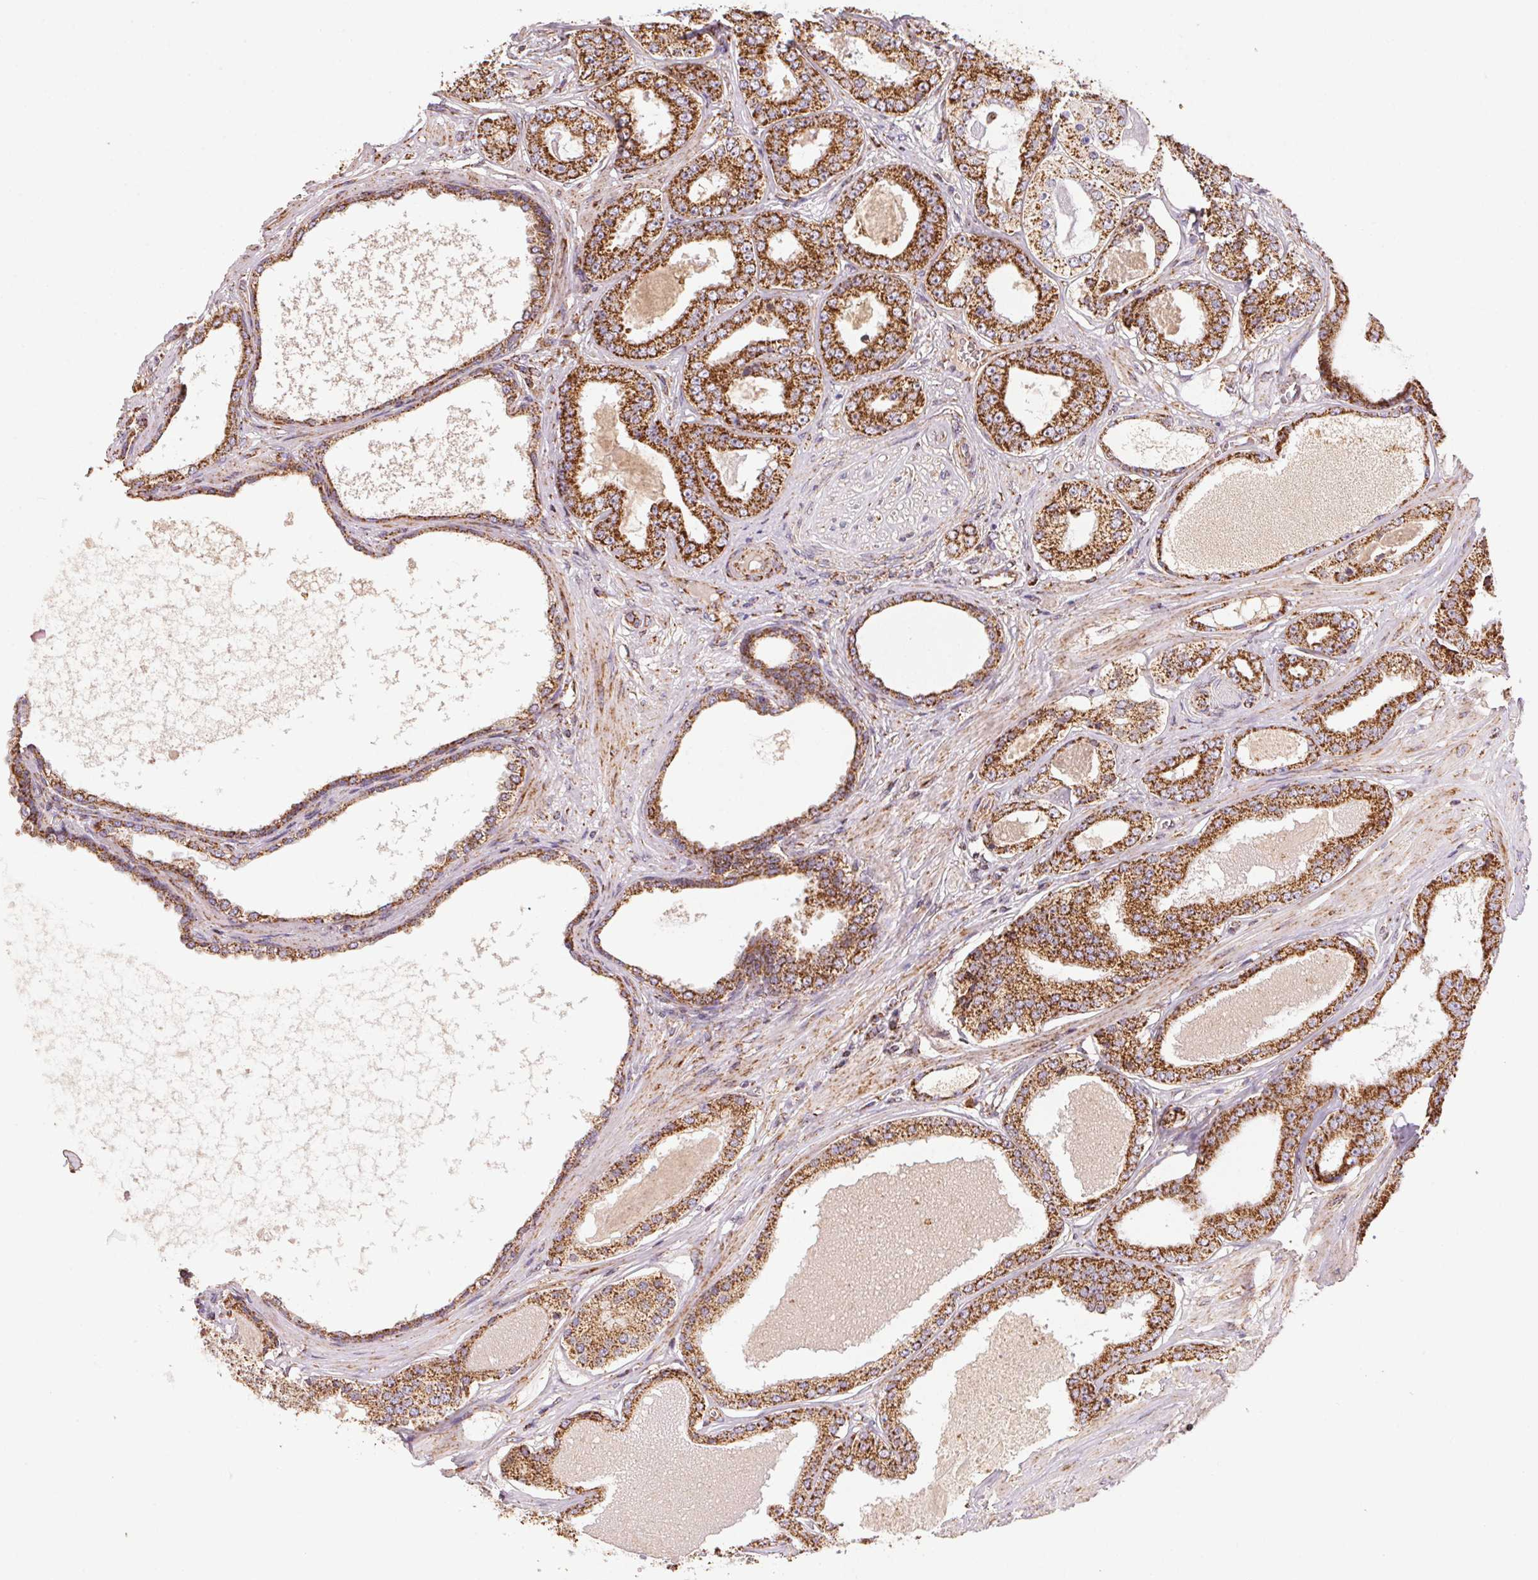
{"staining": {"intensity": "strong", "quantity": ">75%", "location": "cytoplasmic/membranous"}, "tissue": "prostate cancer", "cell_type": "Tumor cells", "image_type": "cancer", "snomed": [{"axis": "morphology", "description": "Adenocarcinoma, NOS"}, {"axis": "topography", "description": "Prostate"}], "caption": "Protein expression analysis of human prostate cancer reveals strong cytoplasmic/membranous positivity in about >75% of tumor cells. Nuclei are stained in blue.", "gene": "NDUFS2", "patient": {"sex": "male", "age": 64}}